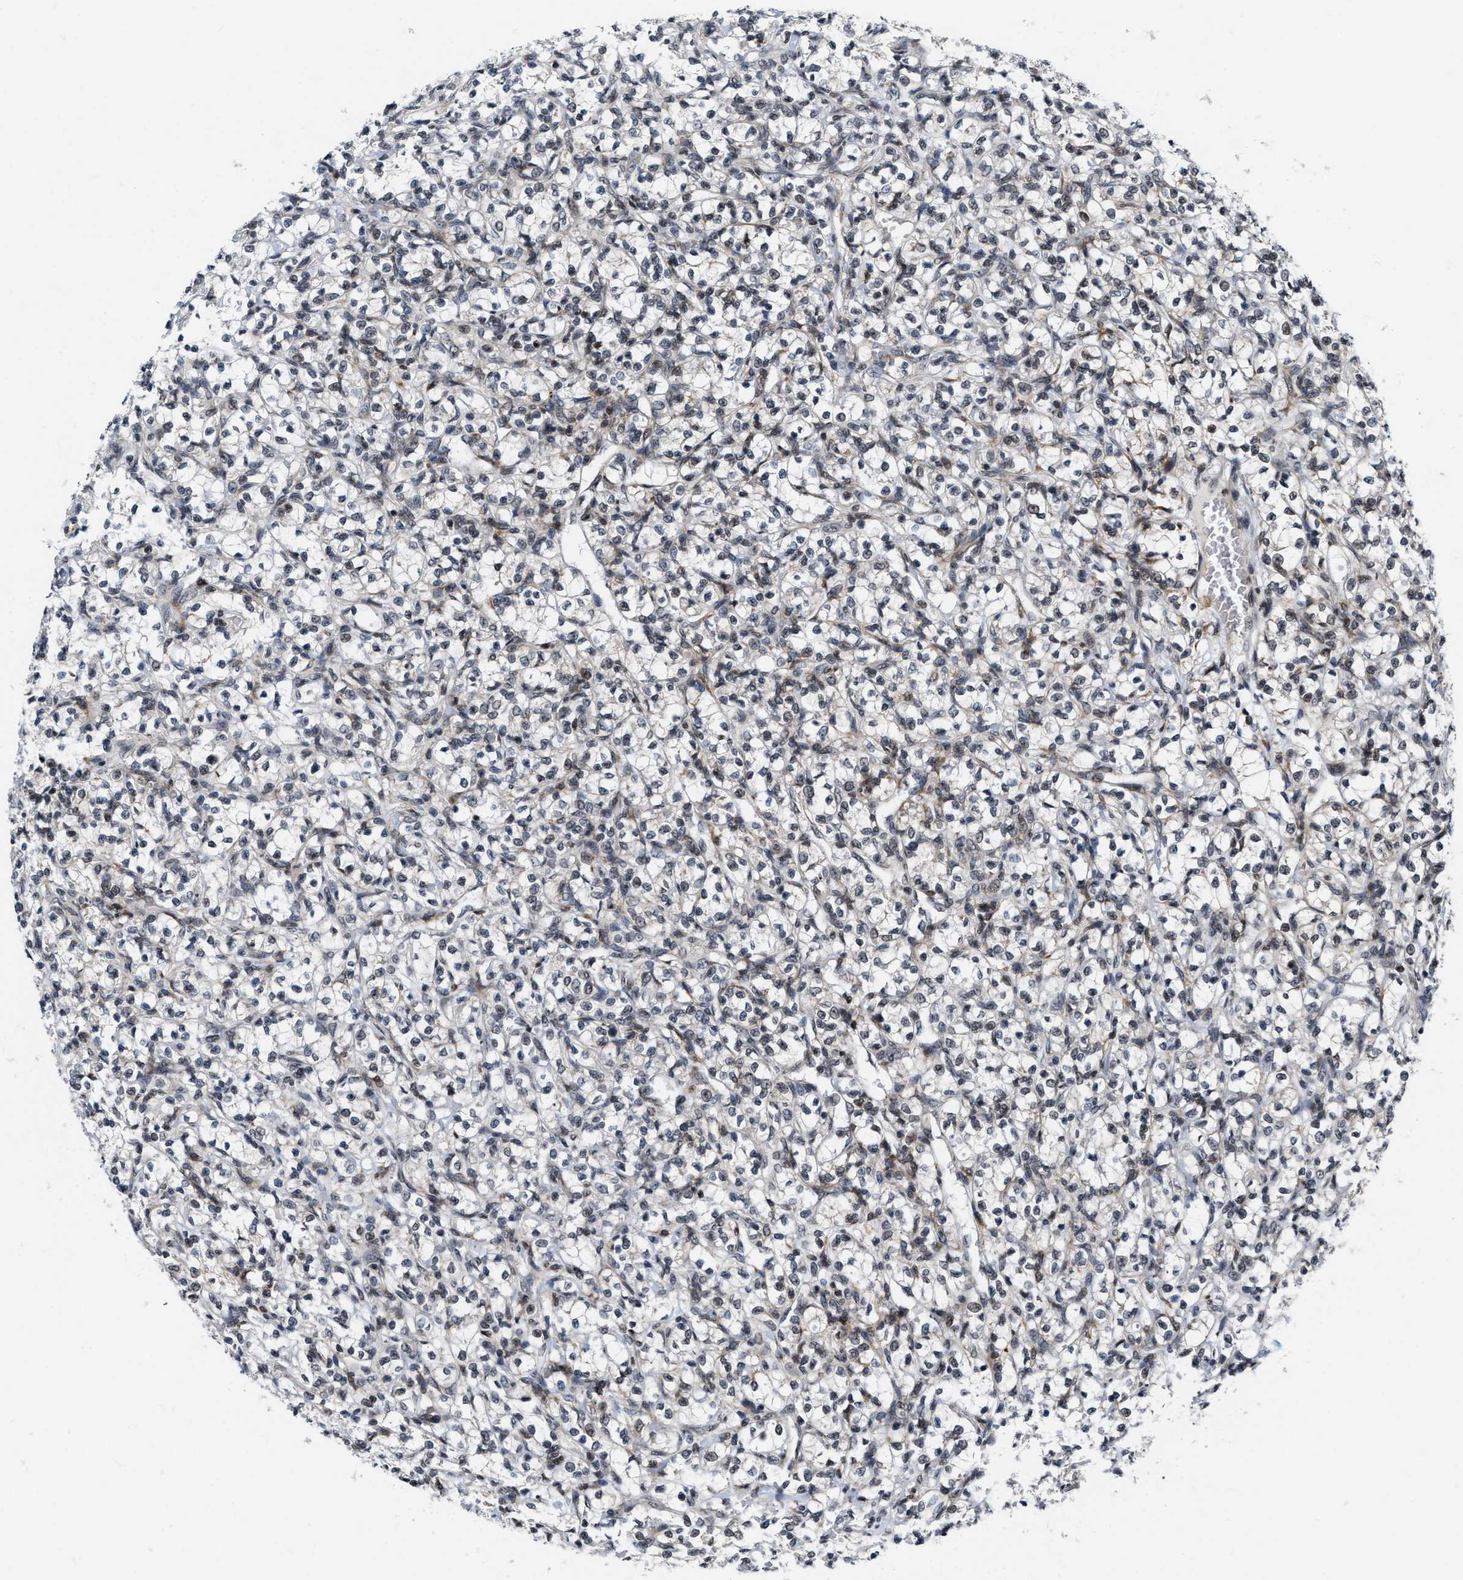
{"staining": {"intensity": "weak", "quantity": "<25%", "location": "nuclear"}, "tissue": "renal cancer", "cell_type": "Tumor cells", "image_type": "cancer", "snomed": [{"axis": "morphology", "description": "Adenocarcinoma, NOS"}, {"axis": "topography", "description": "Kidney"}], "caption": "Tumor cells show no significant expression in renal cancer (adenocarcinoma).", "gene": "ANKRD6", "patient": {"sex": "female", "age": 69}}